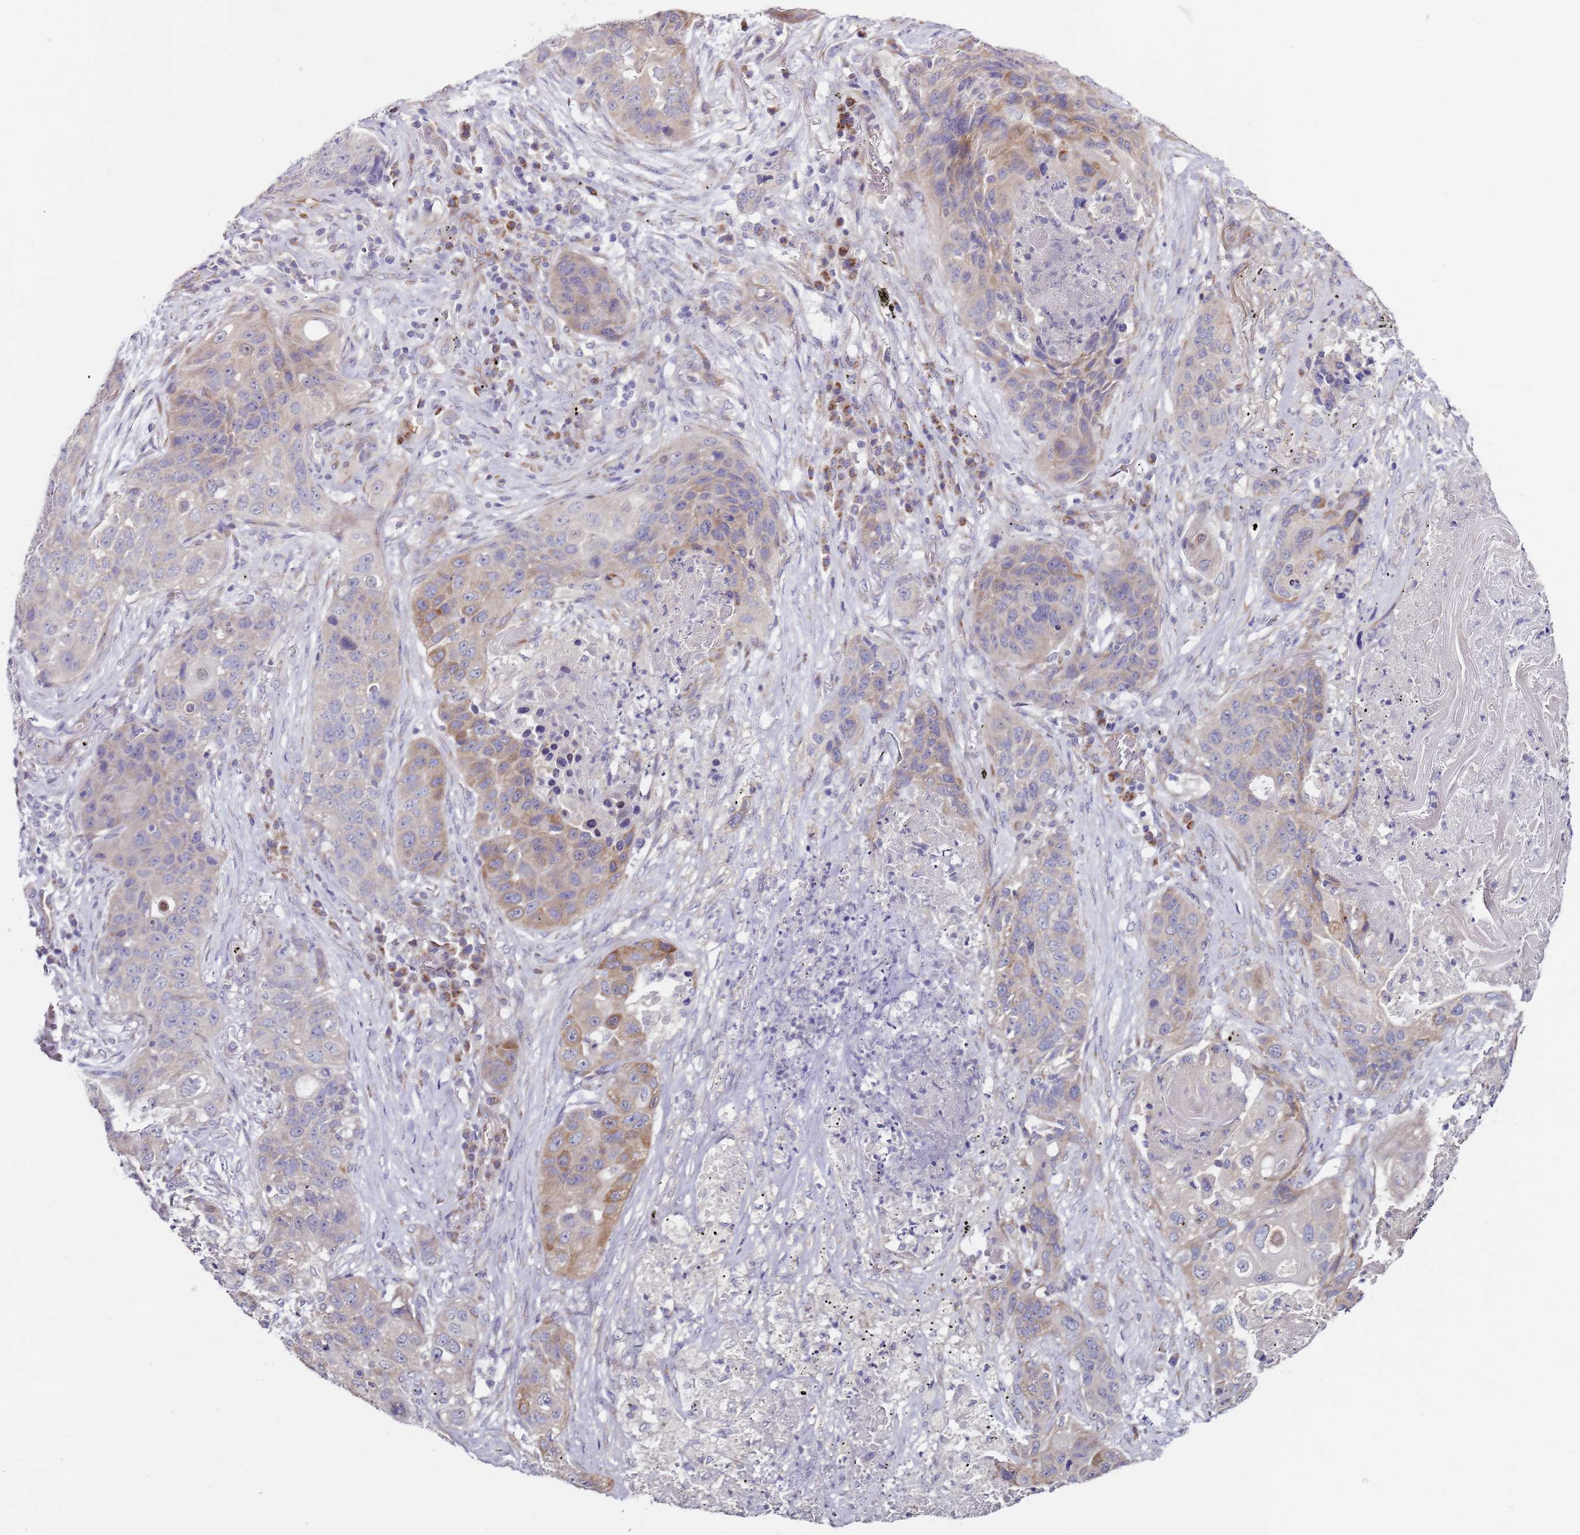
{"staining": {"intensity": "moderate", "quantity": "<25%", "location": "cytoplasmic/membranous"}, "tissue": "lung cancer", "cell_type": "Tumor cells", "image_type": "cancer", "snomed": [{"axis": "morphology", "description": "Squamous cell carcinoma, NOS"}, {"axis": "topography", "description": "Lung"}], "caption": "Squamous cell carcinoma (lung) was stained to show a protein in brown. There is low levels of moderate cytoplasmic/membranous positivity in about <25% of tumor cells. (brown staining indicates protein expression, while blue staining denotes nuclei).", "gene": "TBC1D9", "patient": {"sex": "female", "age": 63}}